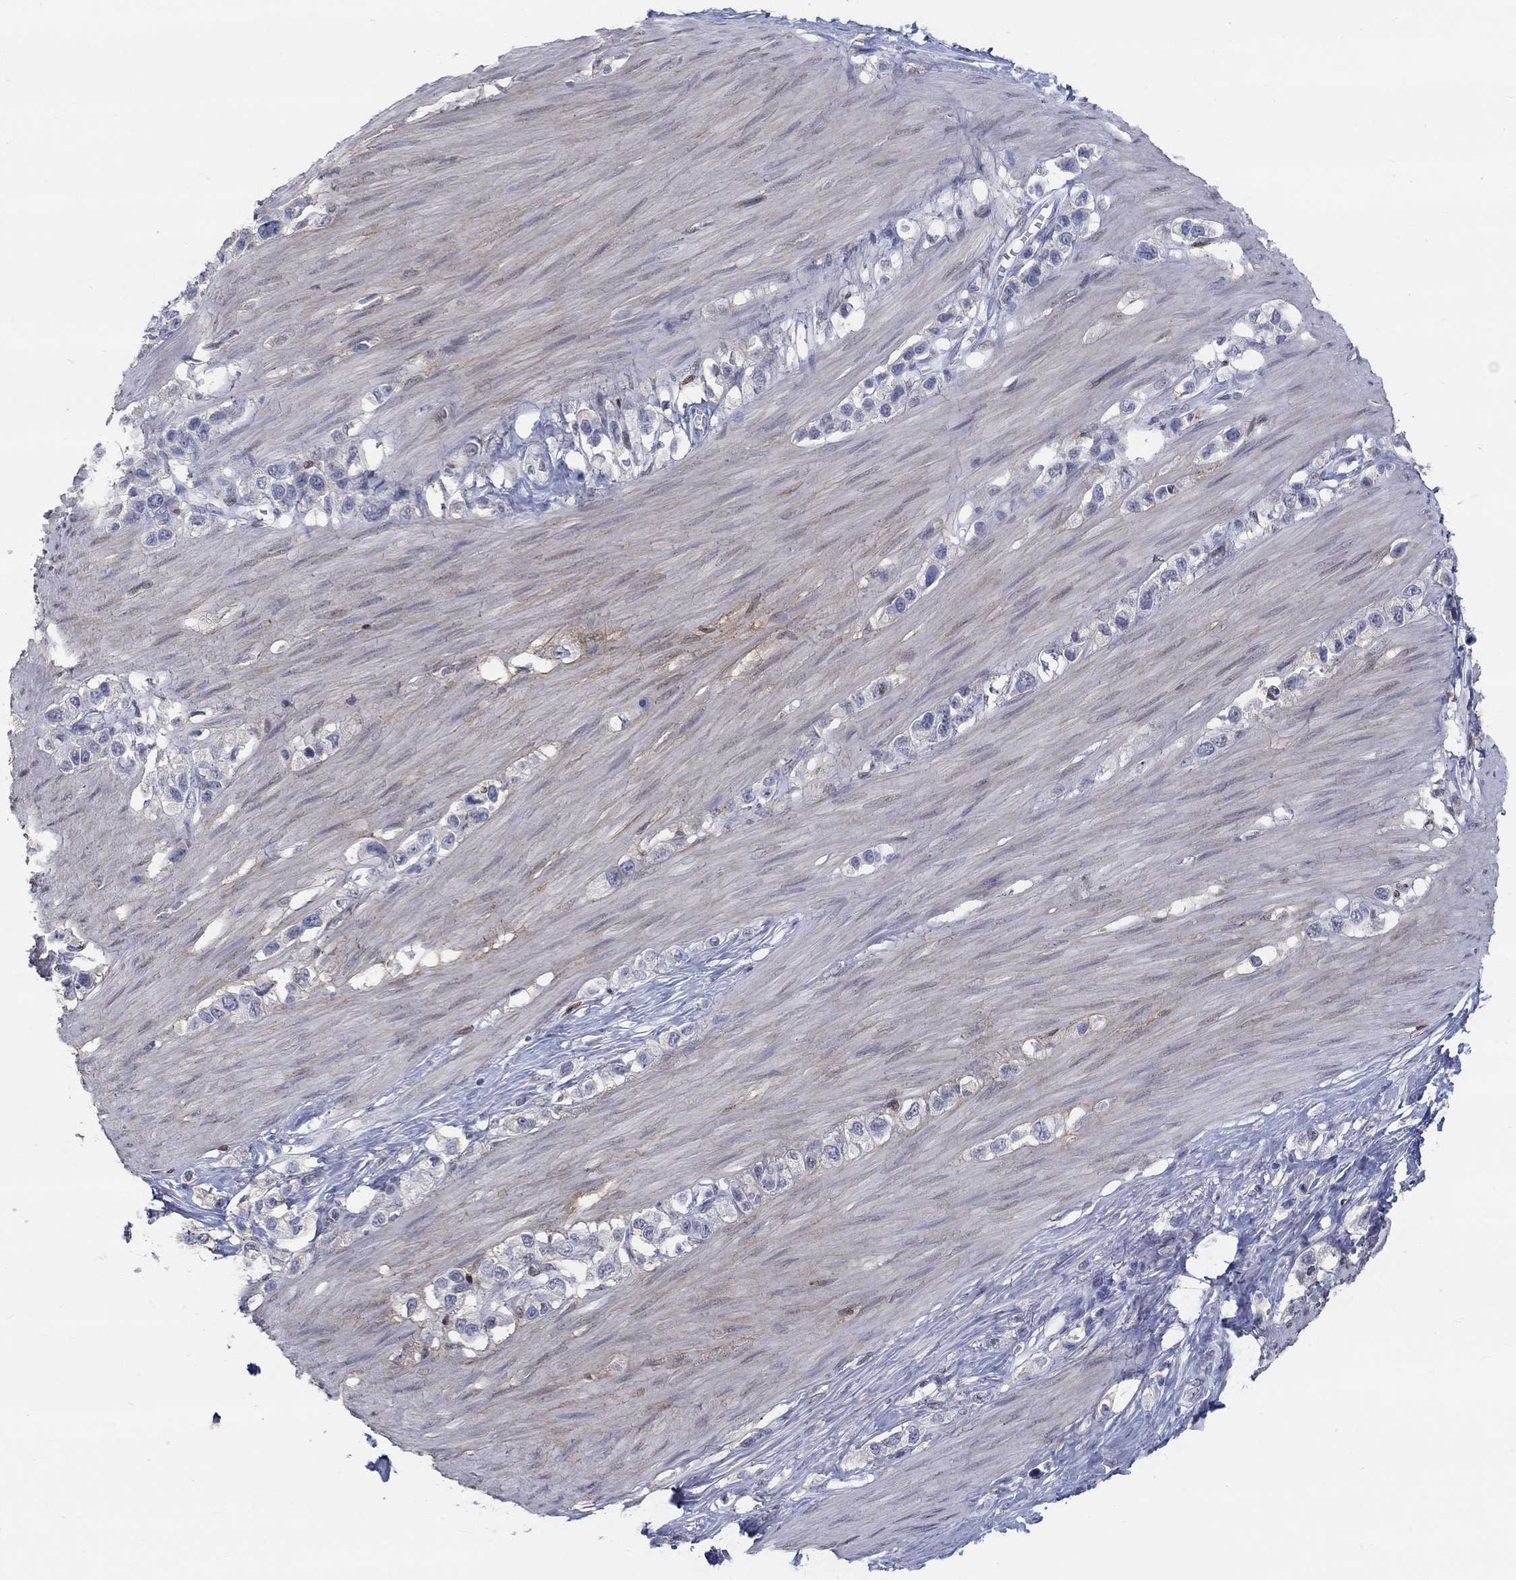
{"staining": {"intensity": "weak", "quantity": "<25%", "location": "cytoplasmic/membranous"}, "tissue": "stomach cancer", "cell_type": "Tumor cells", "image_type": "cancer", "snomed": [{"axis": "morphology", "description": "Normal tissue, NOS"}, {"axis": "morphology", "description": "Adenocarcinoma, NOS"}, {"axis": "morphology", "description": "Adenocarcinoma, High grade"}, {"axis": "topography", "description": "Stomach, upper"}, {"axis": "topography", "description": "Stomach"}], "caption": "This is a image of immunohistochemistry staining of stomach adenocarcinoma, which shows no staining in tumor cells.", "gene": "FGF2", "patient": {"sex": "female", "age": 65}}